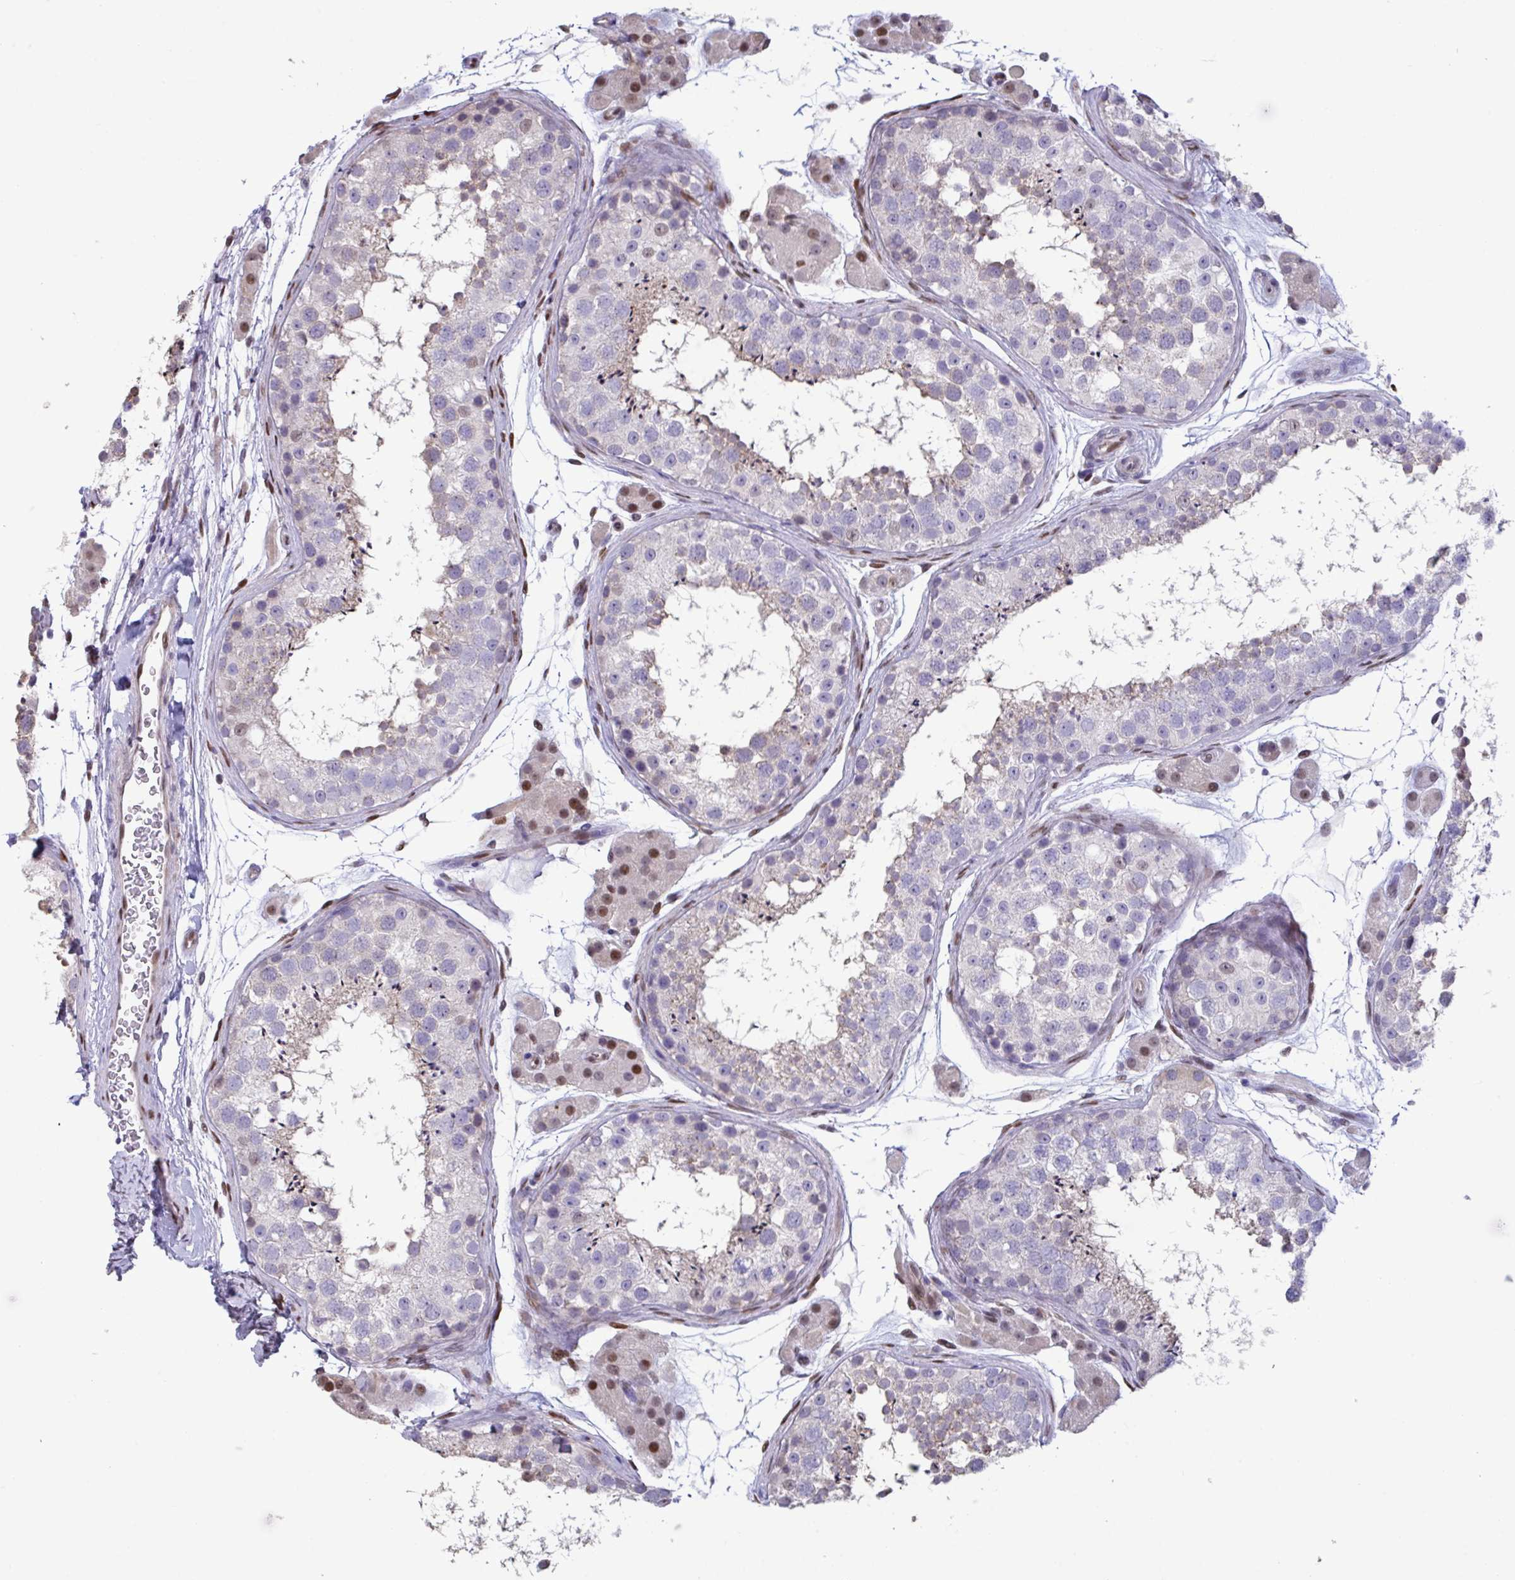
{"staining": {"intensity": "moderate", "quantity": "<25%", "location": "cytoplasmic/membranous,nuclear"}, "tissue": "testis", "cell_type": "Cells in seminiferous ducts", "image_type": "normal", "snomed": [{"axis": "morphology", "description": "Normal tissue, NOS"}, {"axis": "topography", "description": "Testis"}], "caption": "Testis stained with a brown dye exhibits moderate cytoplasmic/membranous,nuclear positive staining in approximately <25% of cells in seminiferous ducts.", "gene": "PELI1", "patient": {"sex": "male", "age": 41}}